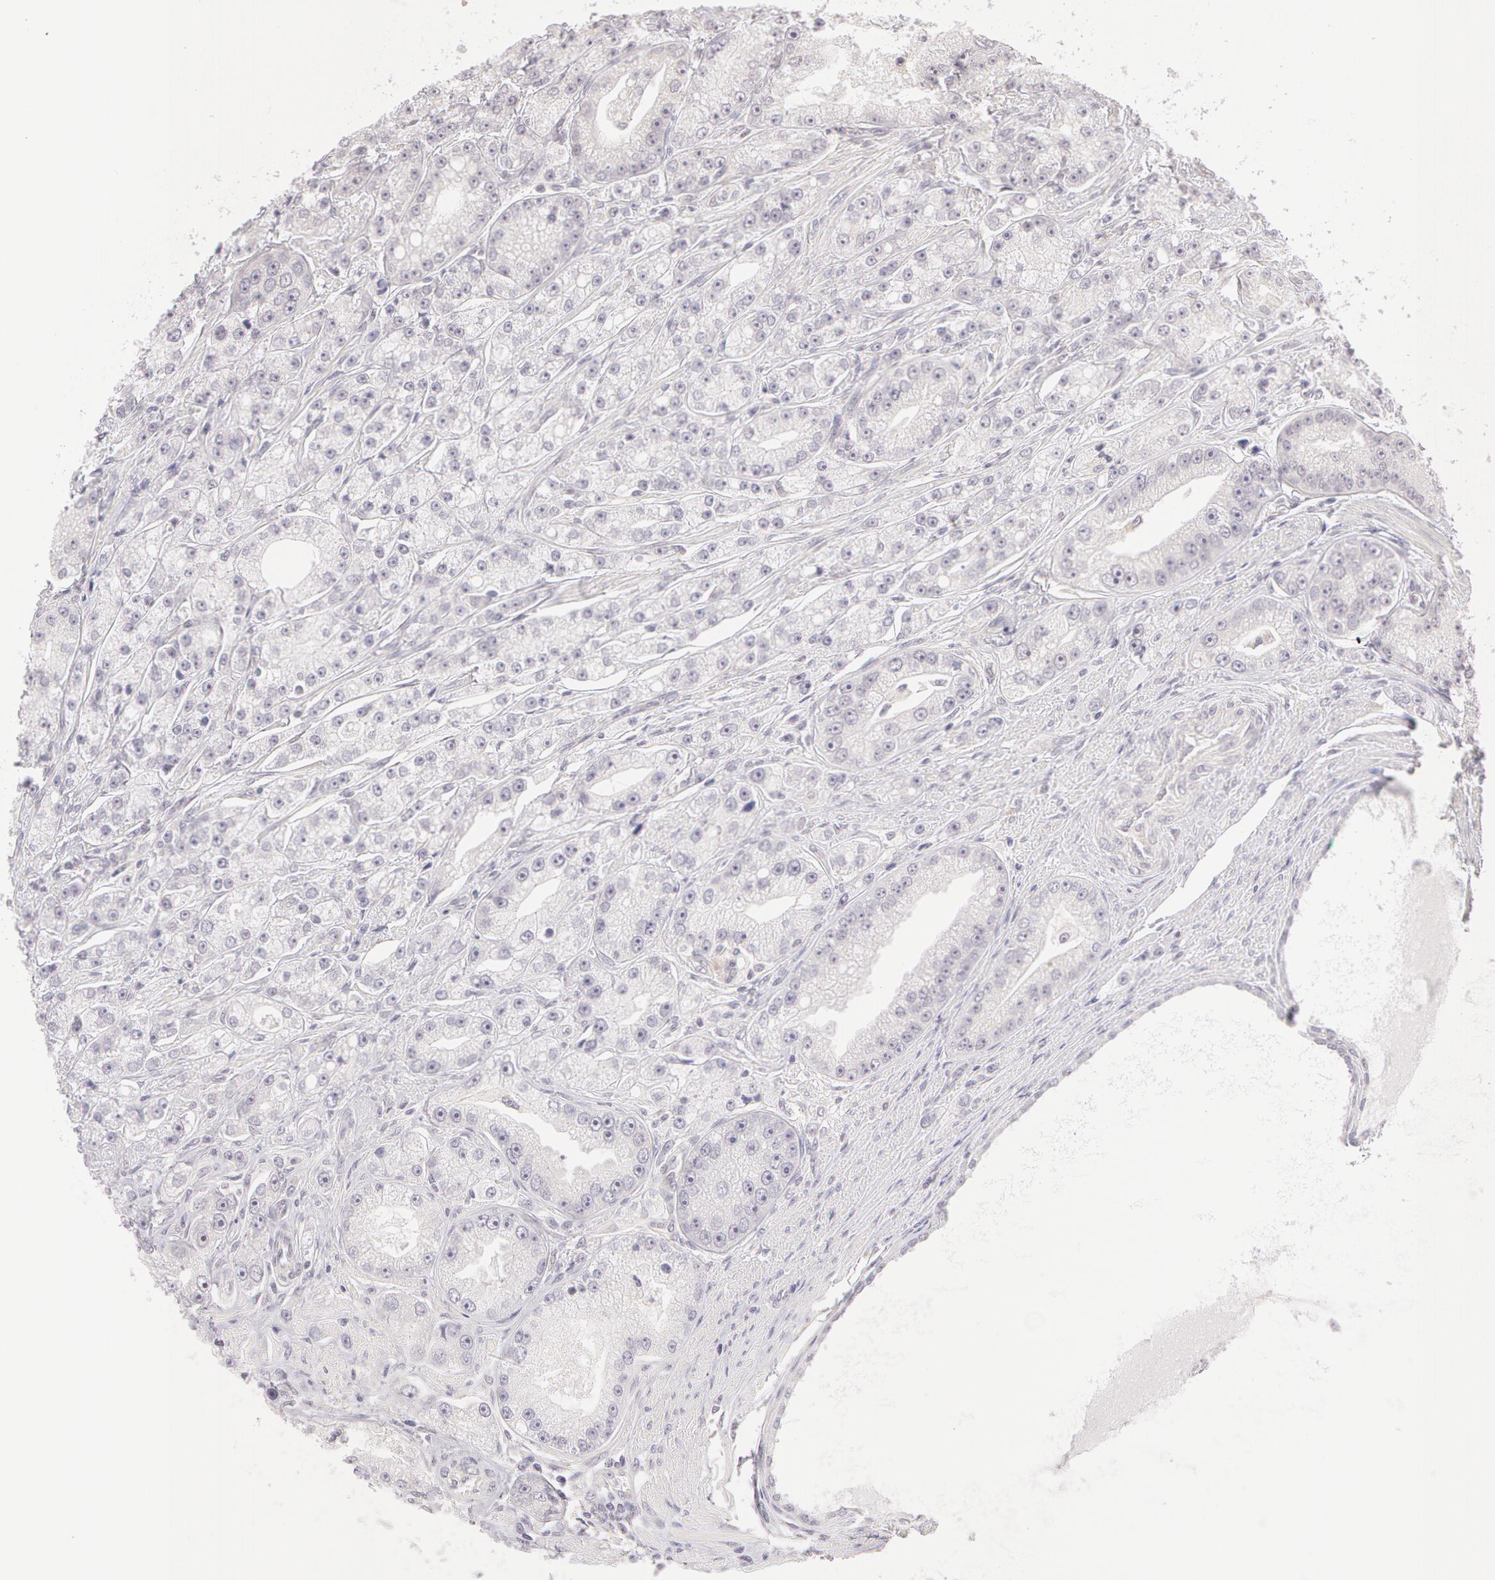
{"staining": {"intensity": "negative", "quantity": "none", "location": "none"}, "tissue": "prostate cancer", "cell_type": "Tumor cells", "image_type": "cancer", "snomed": [{"axis": "morphology", "description": "Adenocarcinoma, Medium grade"}, {"axis": "topography", "description": "Prostate"}], "caption": "Tumor cells are negative for protein expression in human prostate adenocarcinoma (medium-grade). Brightfield microscopy of immunohistochemistry stained with DAB (3,3'-diaminobenzidine) (brown) and hematoxylin (blue), captured at high magnification.", "gene": "ZNF597", "patient": {"sex": "male", "age": 72}}